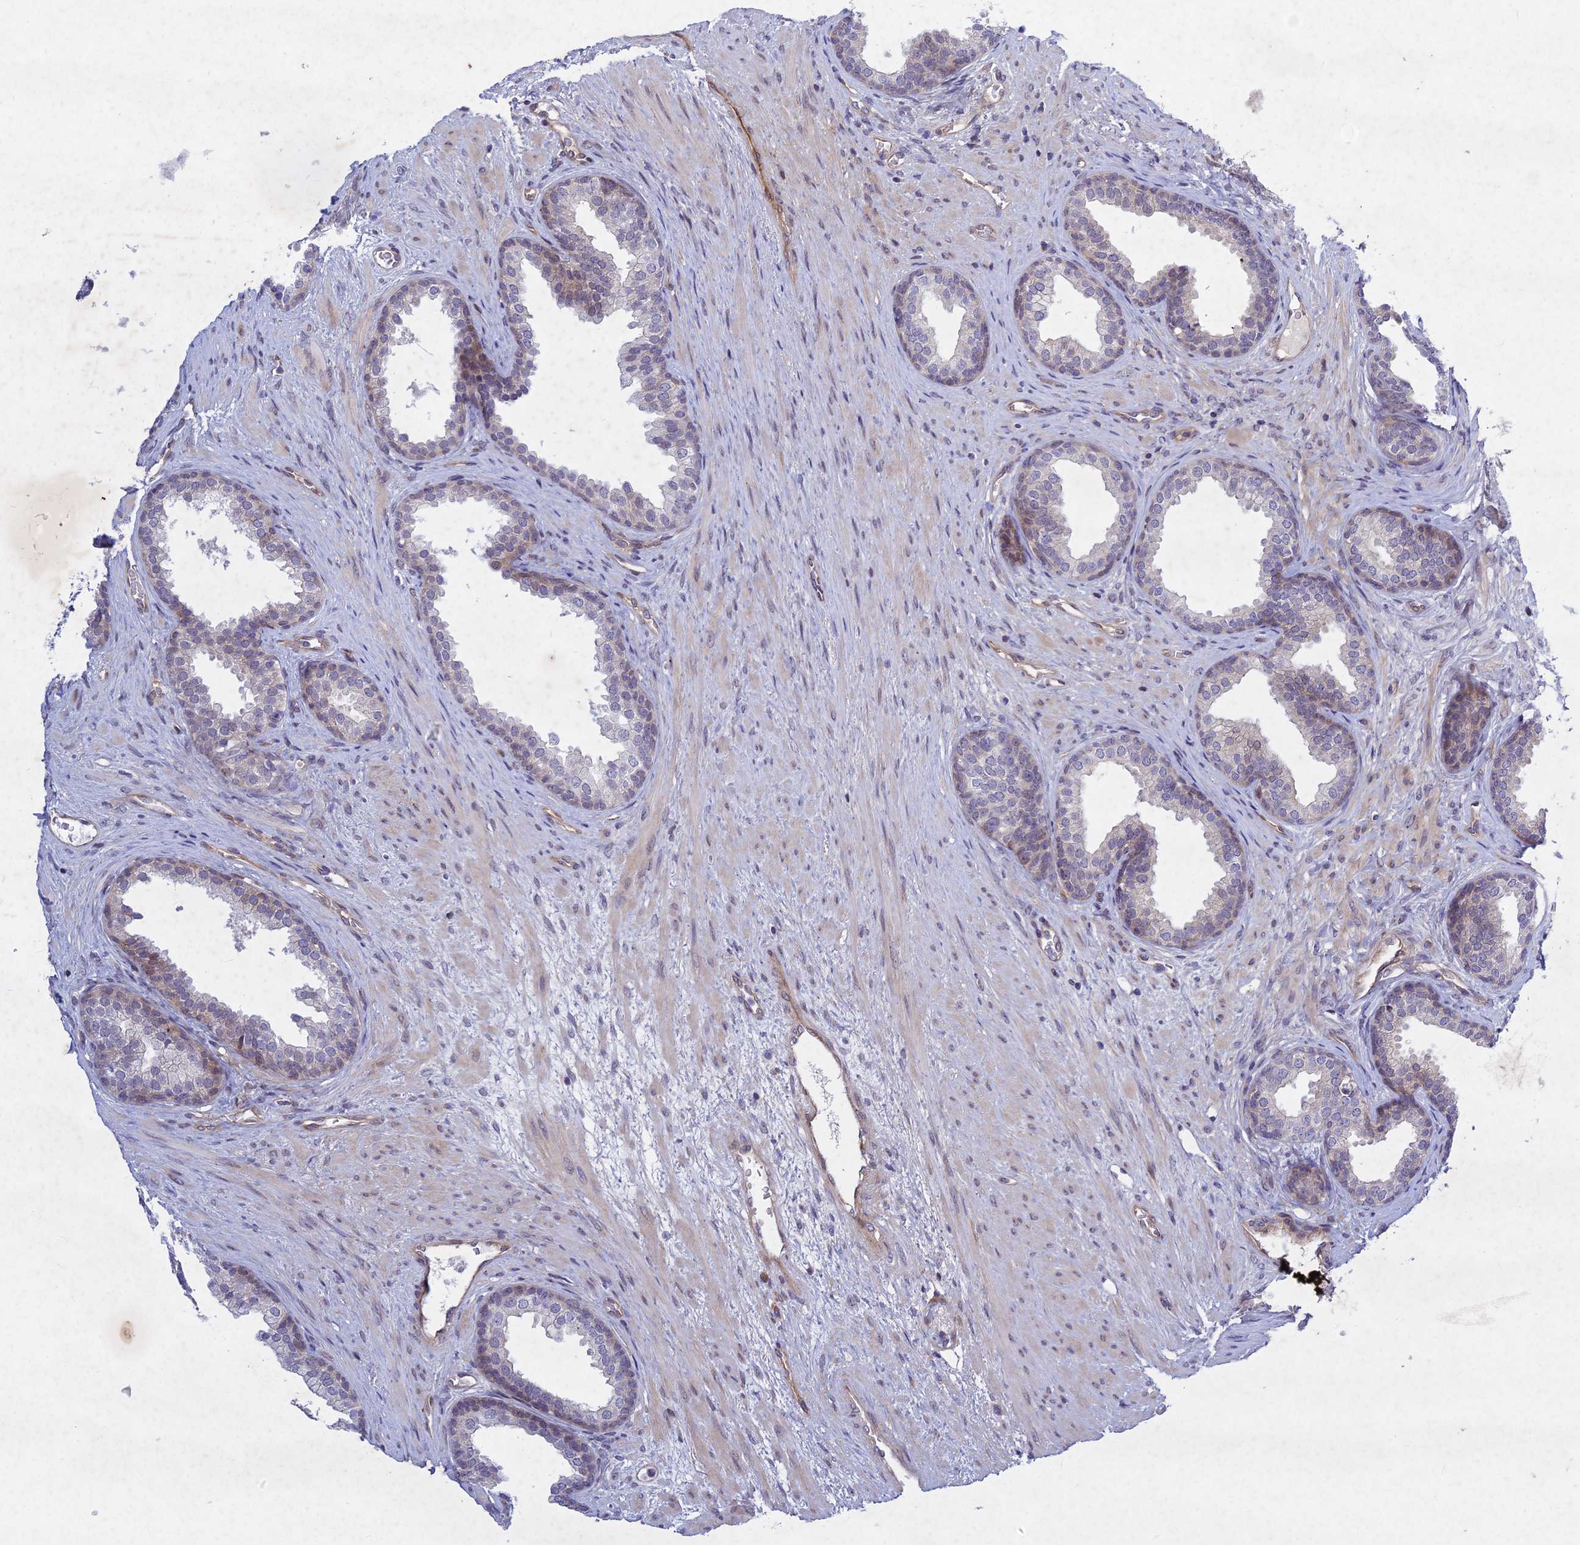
{"staining": {"intensity": "weak", "quantity": "25%-75%", "location": "cytoplasmic/membranous"}, "tissue": "prostate", "cell_type": "Glandular cells", "image_type": "normal", "snomed": [{"axis": "morphology", "description": "Normal tissue, NOS"}, {"axis": "topography", "description": "Prostate"}], "caption": "A low amount of weak cytoplasmic/membranous positivity is present in about 25%-75% of glandular cells in benign prostate. The staining was performed using DAB, with brown indicating positive protein expression. Nuclei are stained blue with hematoxylin.", "gene": "PTHLH", "patient": {"sex": "male", "age": 76}}